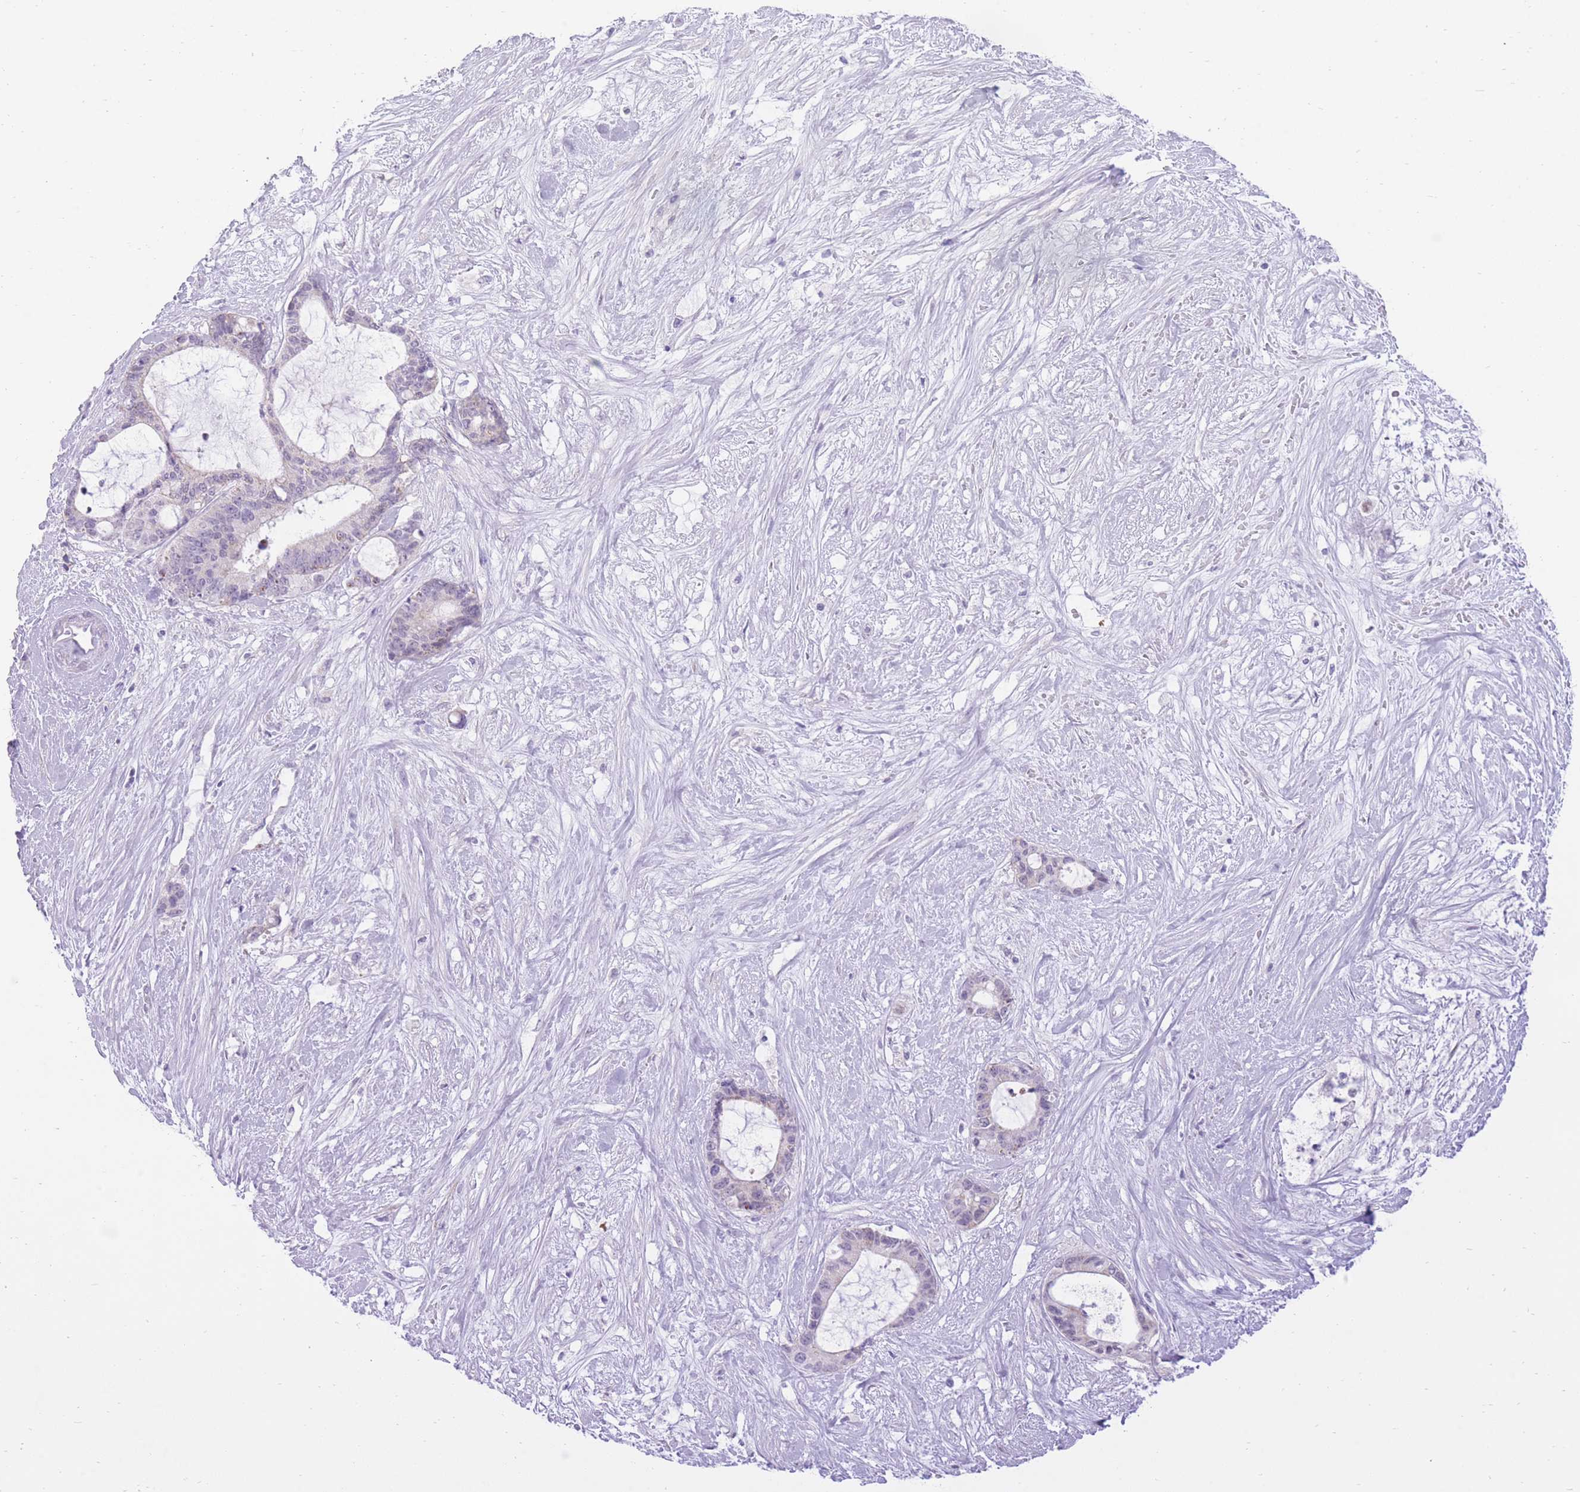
{"staining": {"intensity": "negative", "quantity": "none", "location": "none"}, "tissue": "liver cancer", "cell_type": "Tumor cells", "image_type": "cancer", "snomed": [{"axis": "morphology", "description": "Normal tissue, NOS"}, {"axis": "morphology", "description": "Cholangiocarcinoma"}, {"axis": "topography", "description": "Liver"}, {"axis": "topography", "description": "Peripheral nerve tissue"}], "caption": "The micrograph displays no significant staining in tumor cells of liver cancer.", "gene": "DENND2D", "patient": {"sex": "female", "age": 73}}